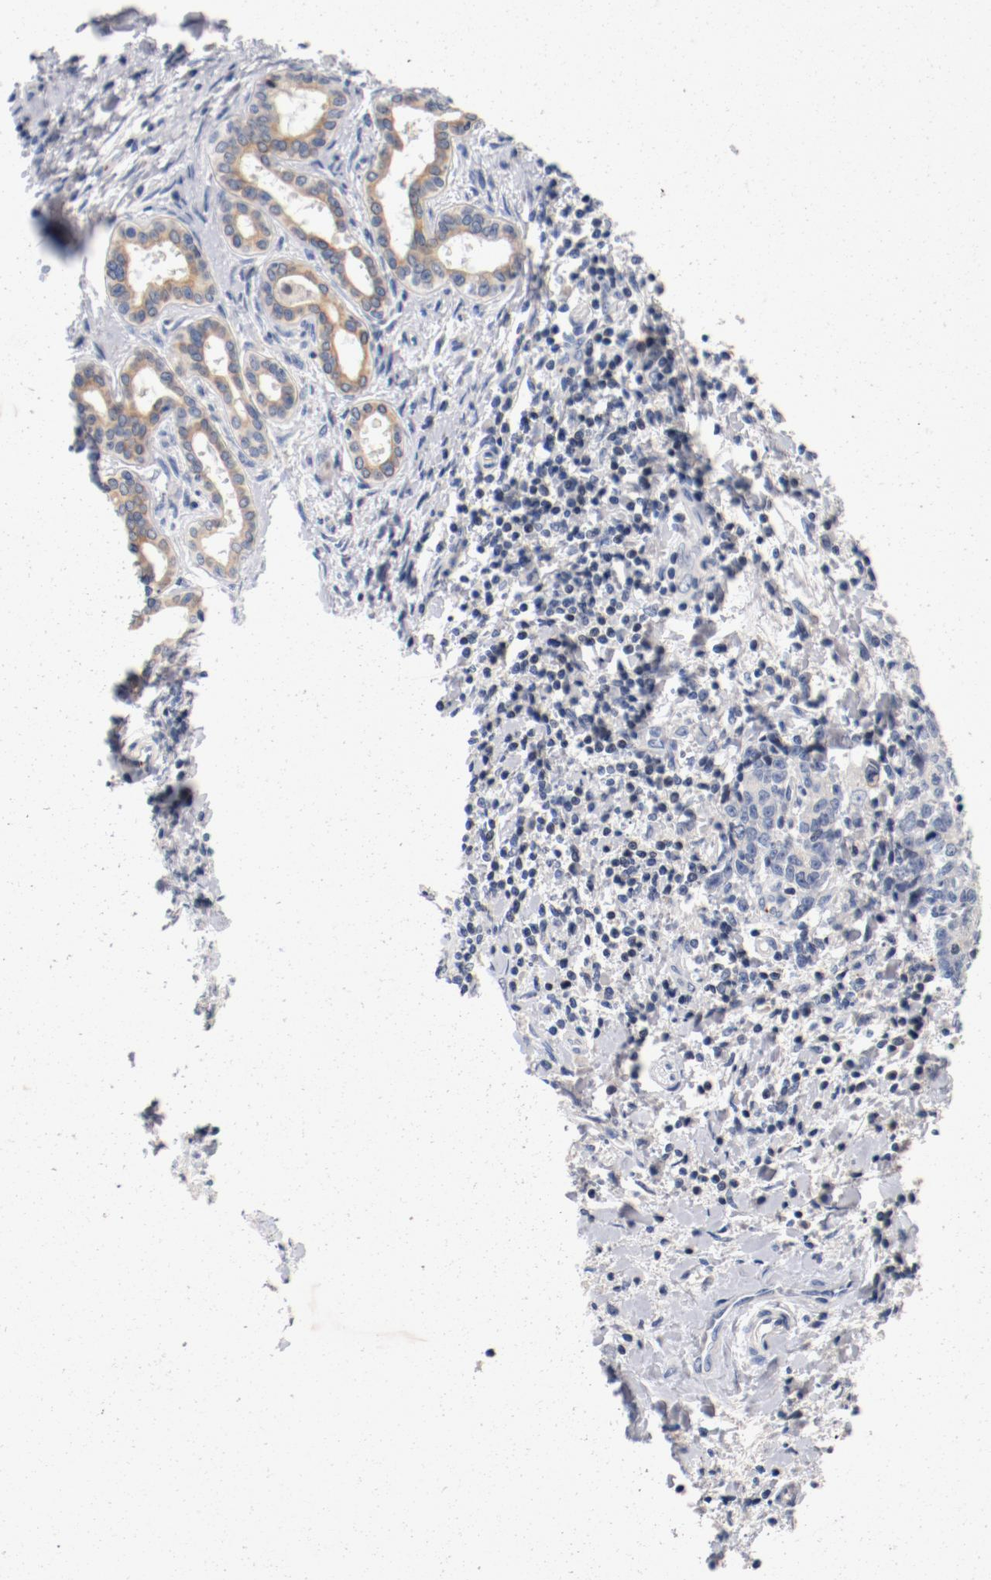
{"staining": {"intensity": "weak", "quantity": "25%-75%", "location": "cytoplasmic/membranous"}, "tissue": "liver cancer", "cell_type": "Tumor cells", "image_type": "cancer", "snomed": [{"axis": "morphology", "description": "Cholangiocarcinoma"}, {"axis": "topography", "description": "Liver"}], "caption": "The immunohistochemical stain shows weak cytoplasmic/membranous positivity in tumor cells of cholangiocarcinoma (liver) tissue.", "gene": "PIM1", "patient": {"sex": "male", "age": 57}}